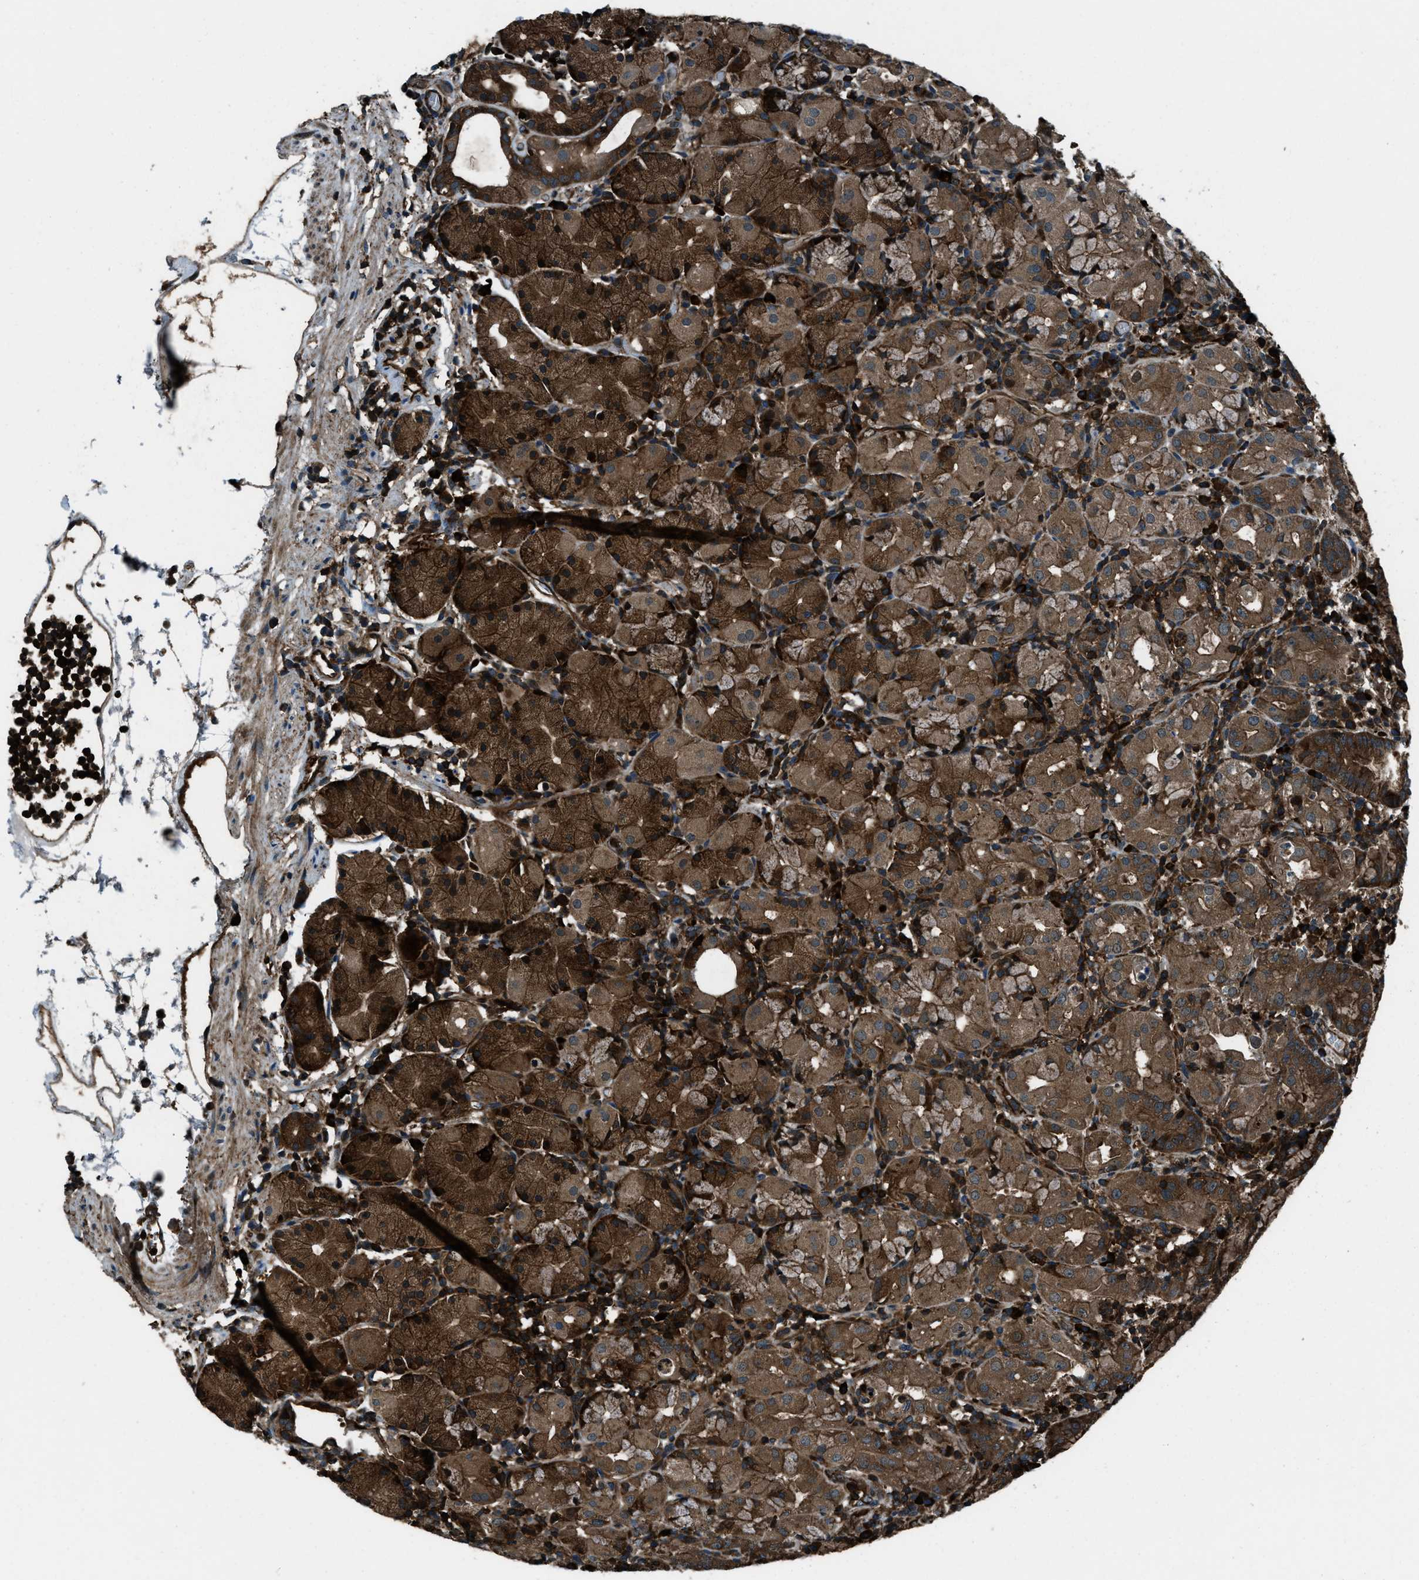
{"staining": {"intensity": "strong", "quantity": ">75%", "location": "cytoplasmic/membranous,nuclear"}, "tissue": "stomach", "cell_type": "Glandular cells", "image_type": "normal", "snomed": [{"axis": "morphology", "description": "Normal tissue, NOS"}, {"axis": "topography", "description": "Stomach"}, {"axis": "topography", "description": "Stomach, lower"}], "caption": "Immunohistochemistry (IHC) of benign stomach demonstrates high levels of strong cytoplasmic/membranous,nuclear positivity in about >75% of glandular cells. (DAB = brown stain, brightfield microscopy at high magnification).", "gene": "SNX30", "patient": {"sex": "female", "age": 75}}